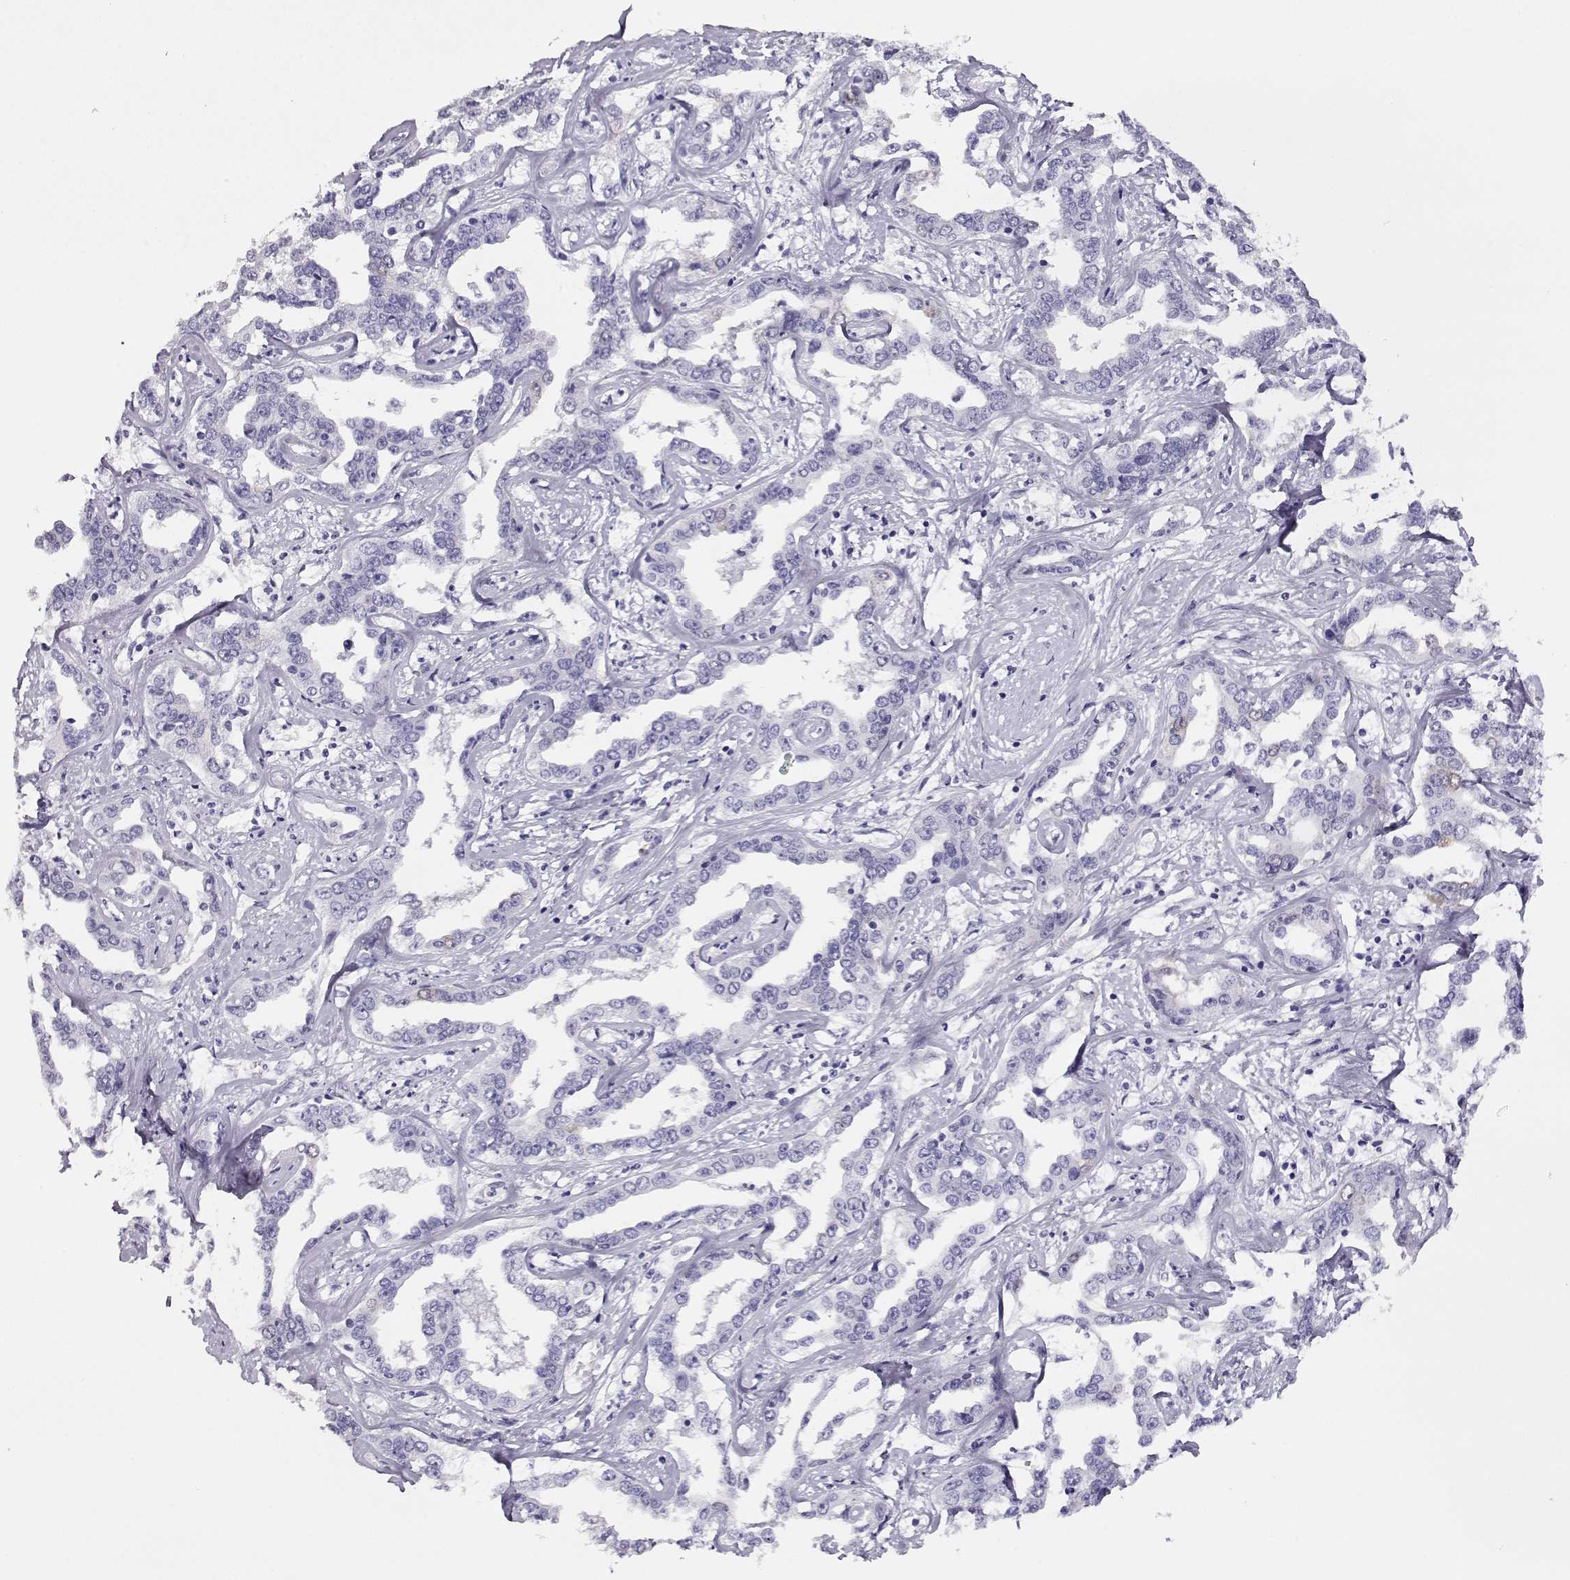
{"staining": {"intensity": "negative", "quantity": "none", "location": "none"}, "tissue": "liver cancer", "cell_type": "Tumor cells", "image_type": "cancer", "snomed": [{"axis": "morphology", "description": "Cholangiocarcinoma"}, {"axis": "topography", "description": "Liver"}], "caption": "Photomicrograph shows no significant protein staining in tumor cells of cholangiocarcinoma (liver).", "gene": "CRX", "patient": {"sex": "male", "age": 59}}